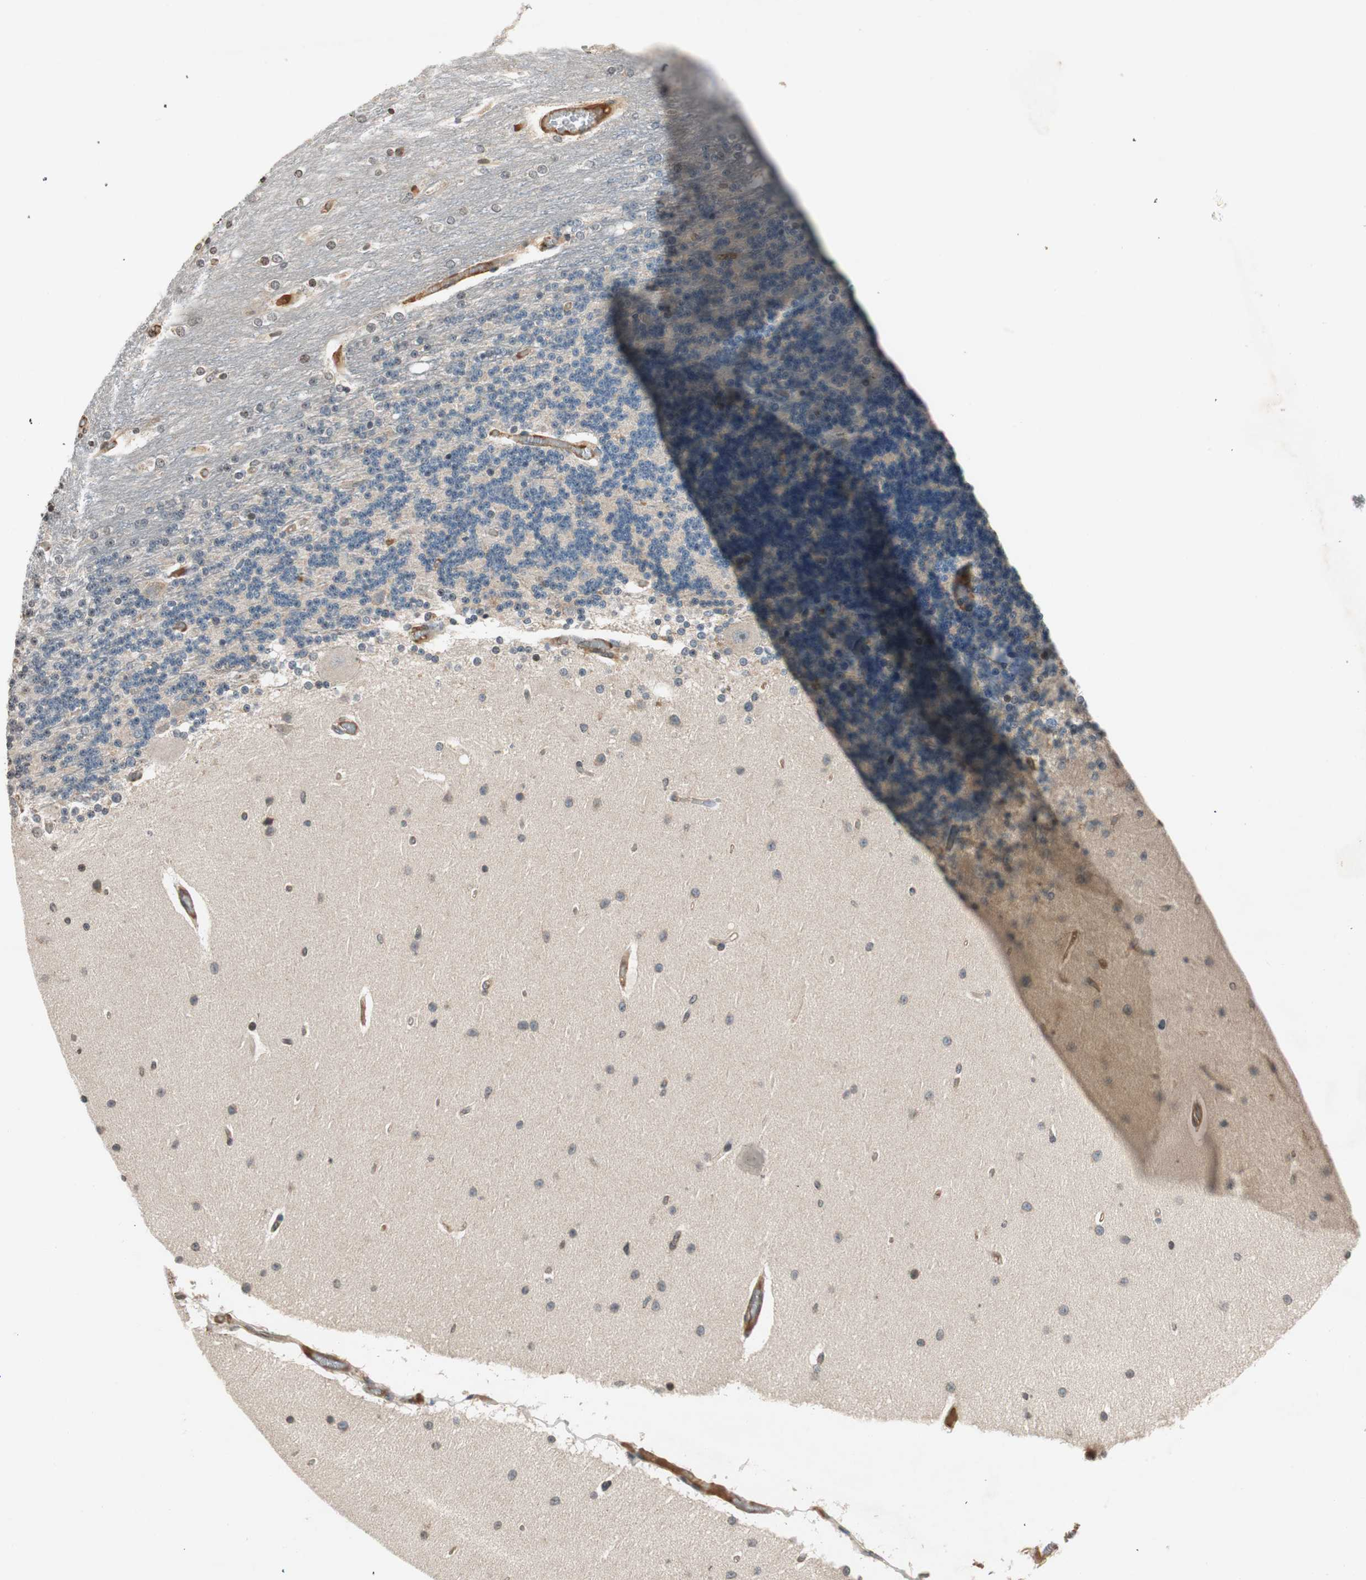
{"staining": {"intensity": "weak", "quantity": "<25%", "location": "cytoplasmic/membranous"}, "tissue": "cerebellum", "cell_type": "Cells in granular layer", "image_type": "normal", "snomed": [{"axis": "morphology", "description": "Normal tissue, NOS"}, {"axis": "topography", "description": "Cerebellum"}], "caption": "High magnification brightfield microscopy of normal cerebellum stained with DAB (3,3'-diaminobenzidine) (brown) and counterstained with hematoxylin (blue): cells in granular layer show no significant staining.", "gene": "GCLM", "patient": {"sex": "female", "age": 54}}